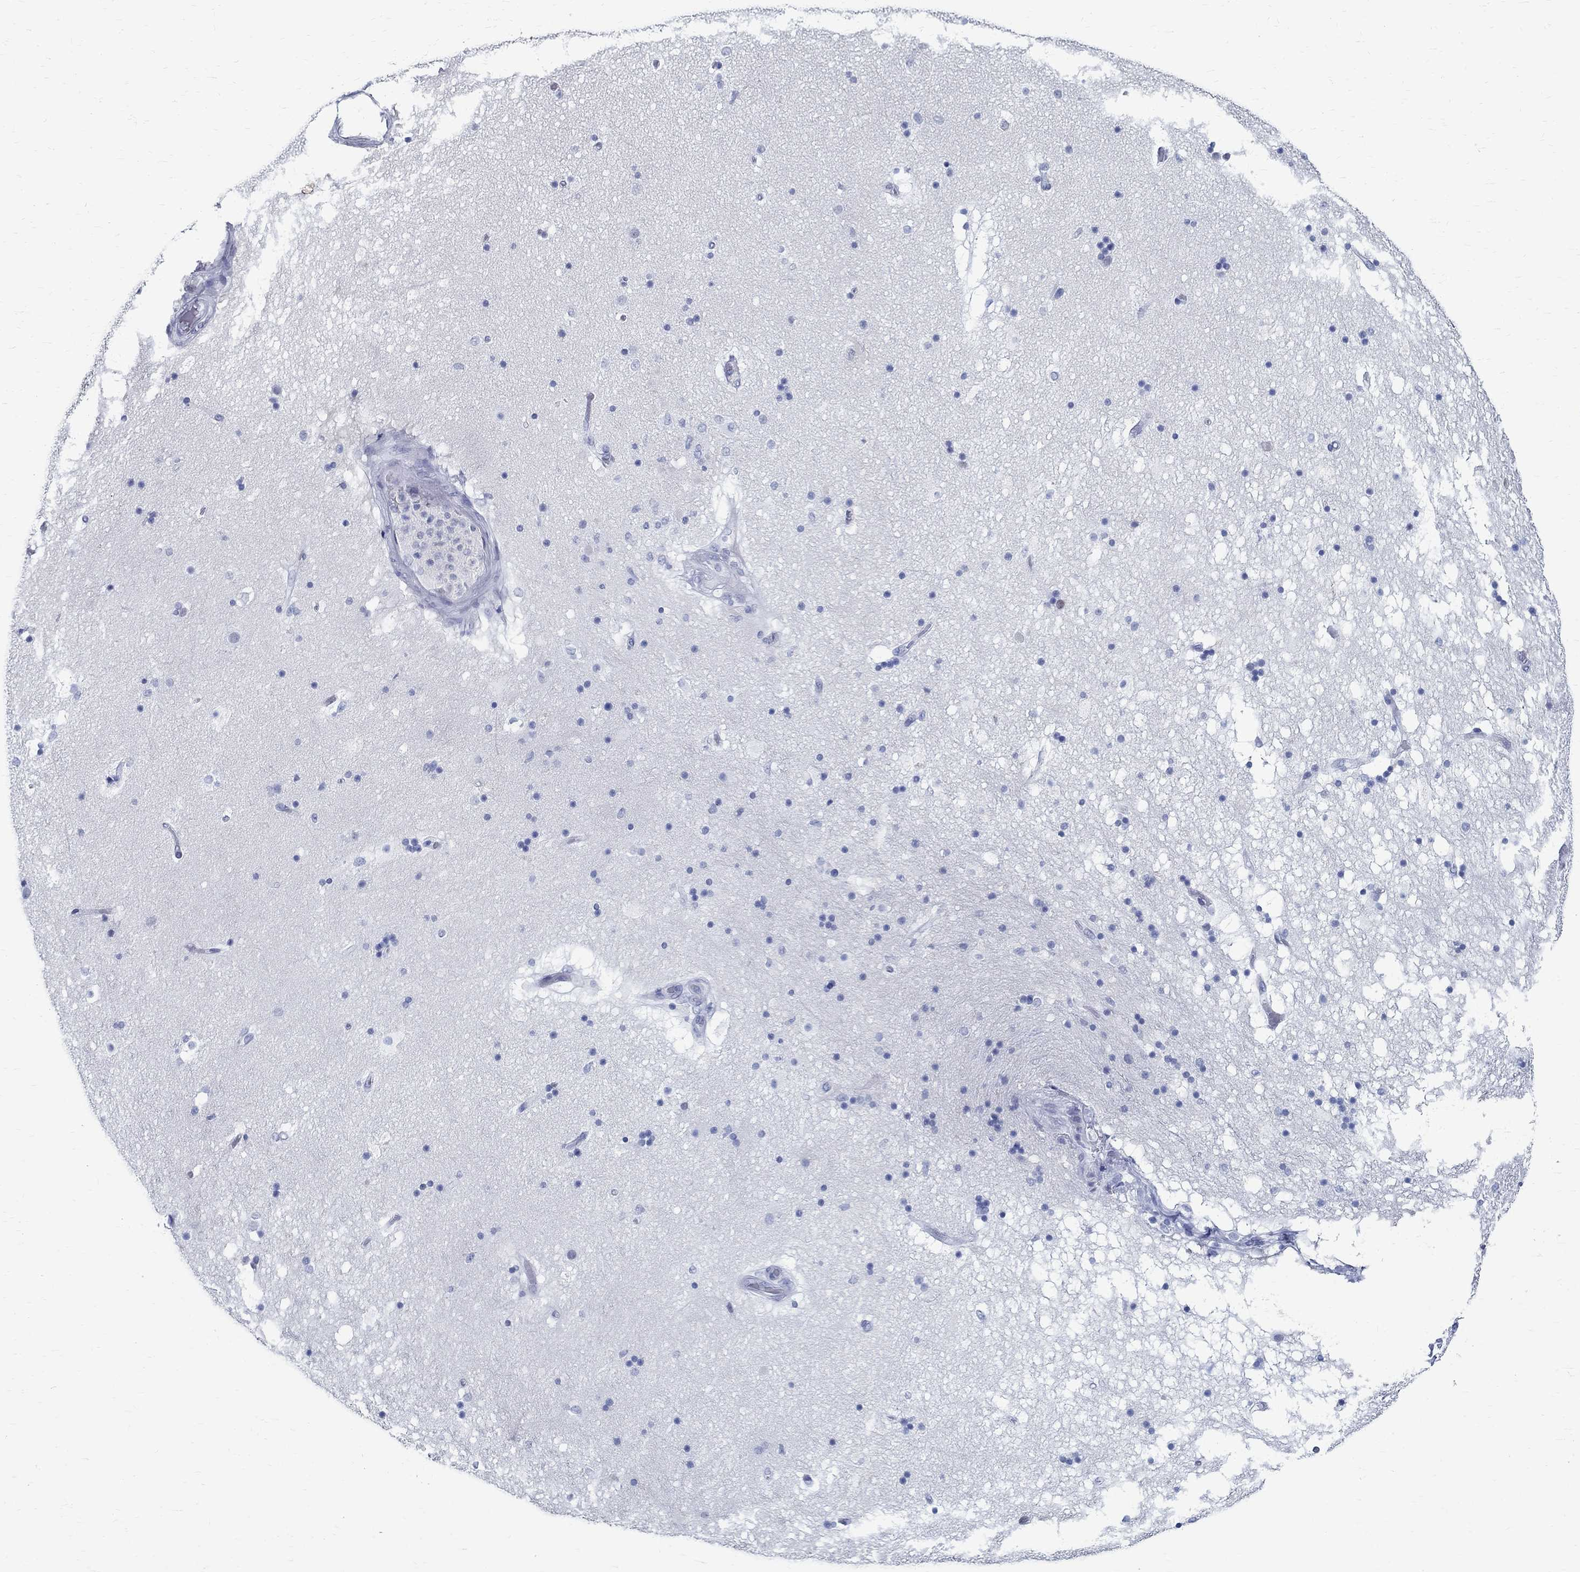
{"staining": {"intensity": "negative", "quantity": "none", "location": "none"}, "tissue": "hippocampus", "cell_type": "Glial cells", "image_type": "normal", "snomed": [{"axis": "morphology", "description": "Normal tissue, NOS"}, {"axis": "topography", "description": "Hippocampus"}], "caption": "A high-resolution image shows immunohistochemistry staining of normal hippocampus, which exhibits no significant positivity in glial cells.", "gene": "BSPRY", "patient": {"sex": "male", "age": 51}}